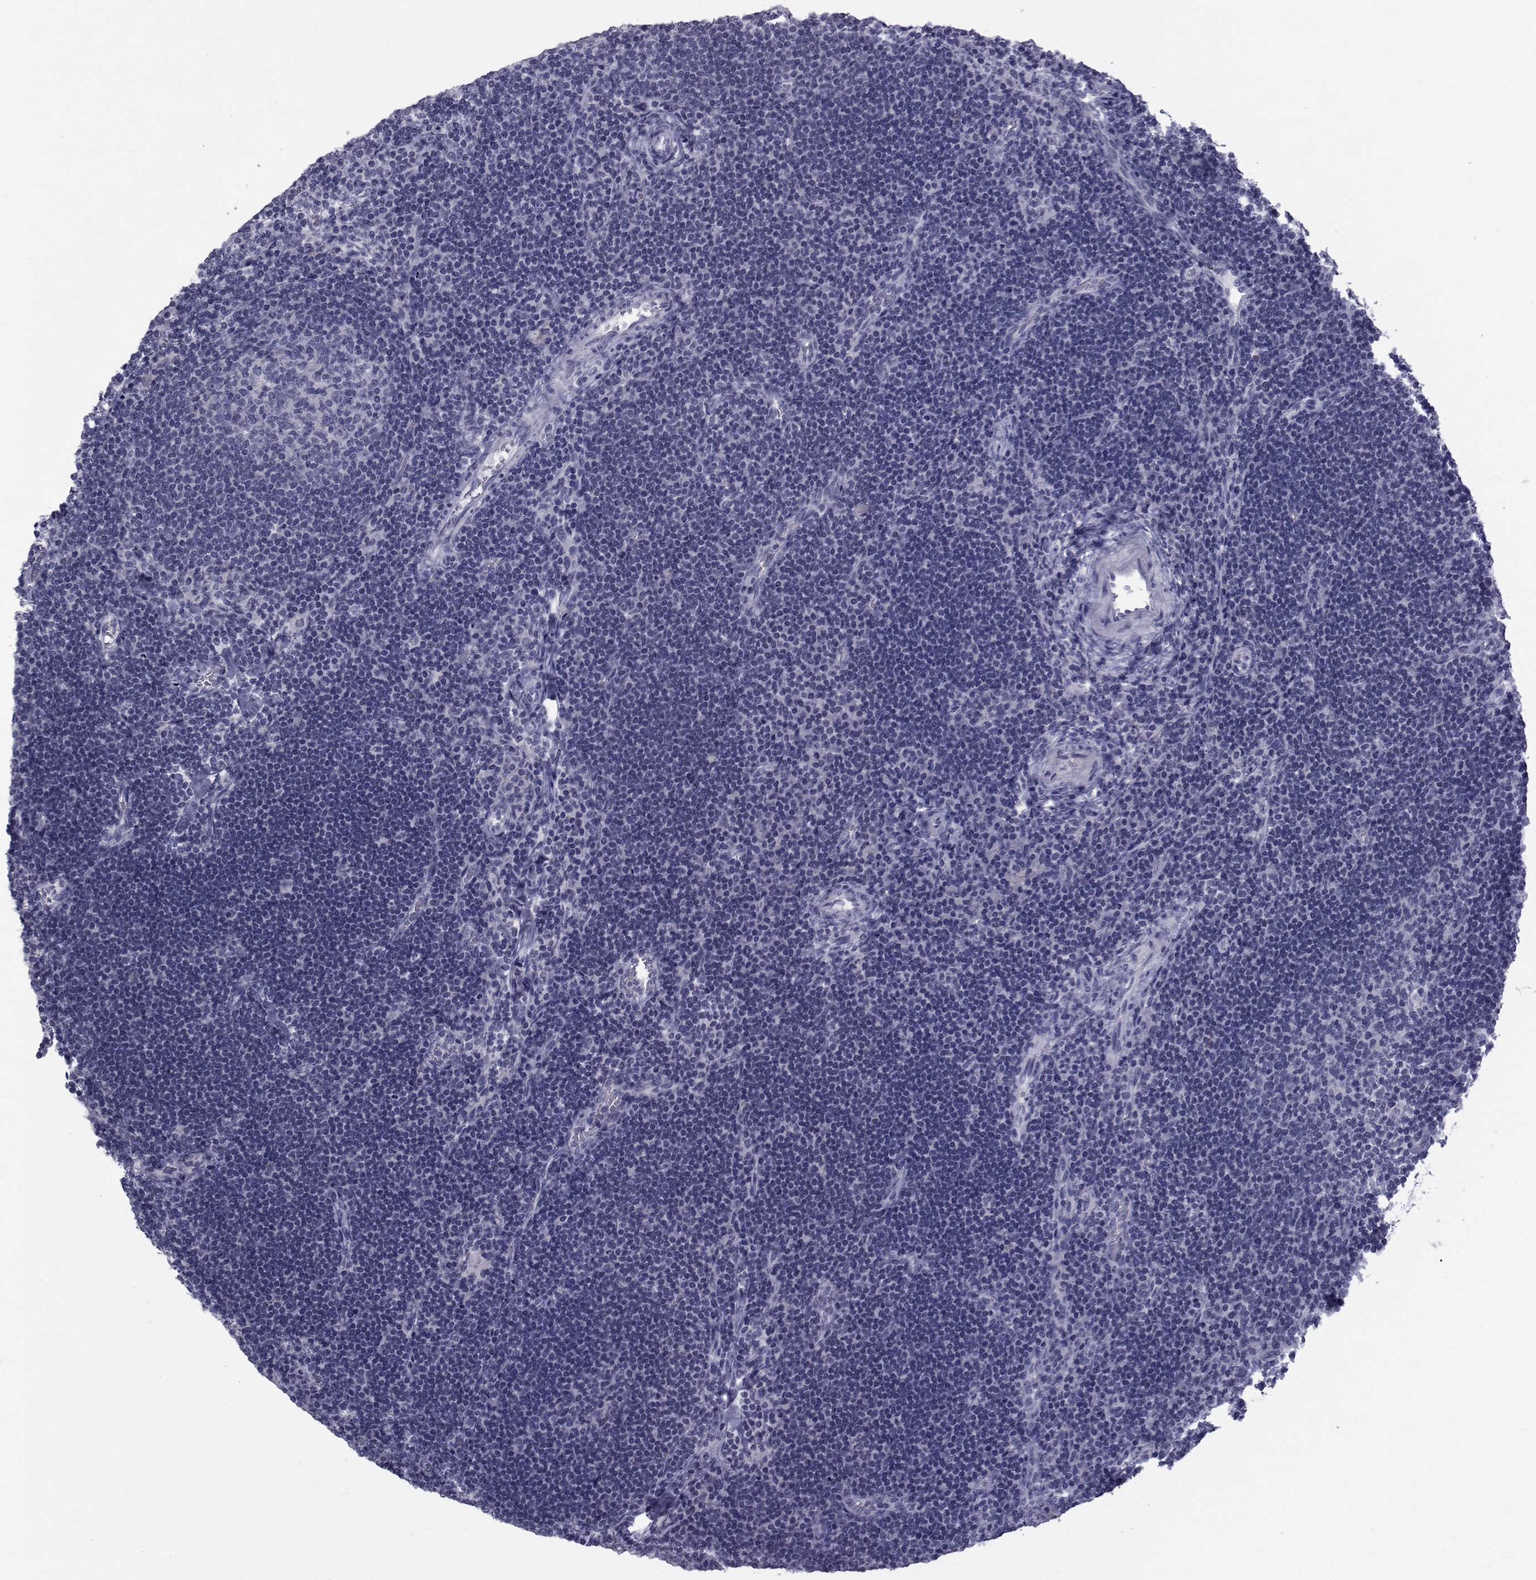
{"staining": {"intensity": "negative", "quantity": "none", "location": "none"}, "tissue": "lymph node", "cell_type": "Germinal center cells", "image_type": "normal", "snomed": [{"axis": "morphology", "description": "Normal tissue, NOS"}, {"axis": "topography", "description": "Lymph node"}], "caption": "The histopathology image demonstrates no significant staining in germinal center cells of lymph node.", "gene": "FDXR", "patient": {"sex": "male", "age": 67}}